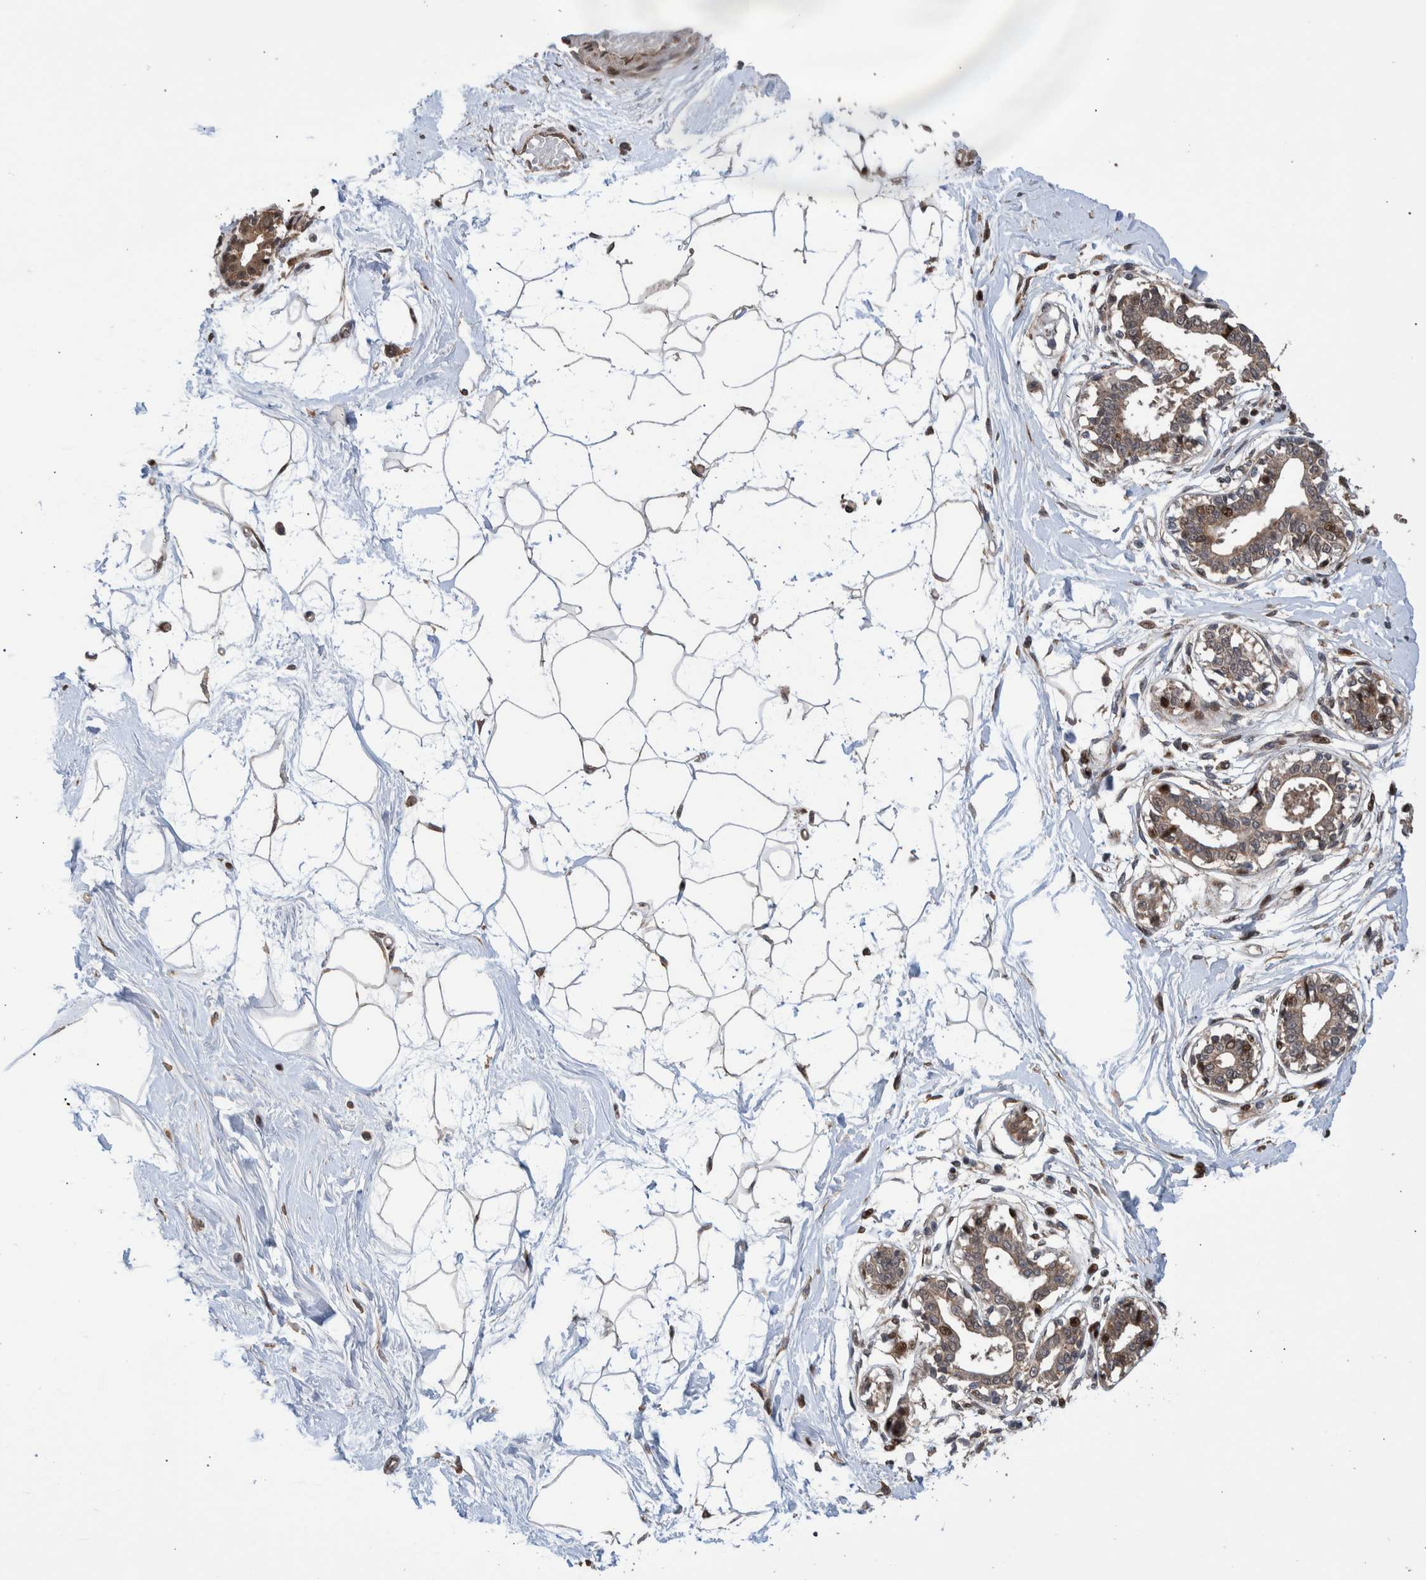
{"staining": {"intensity": "moderate", "quantity": ">75%", "location": "nuclear"}, "tissue": "breast", "cell_type": "Adipocytes", "image_type": "normal", "snomed": [{"axis": "morphology", "description": "Normal tissue, NOS"}, {"axis": "topography", "description": "Breast"}], "caption": "Immunohistochemical staining of normal human breast exhibits medium levels of moderate nuclear positivity in about >75% of adipocytes. The staining is performed using DAB (3,3'-diaminobenzidine) brown chromogen to label protein expression. The nuclei are counter-stained blue using hematoxylin.", "gene": "SHISA6", "patient": {"sex": "female", "age": 45}}